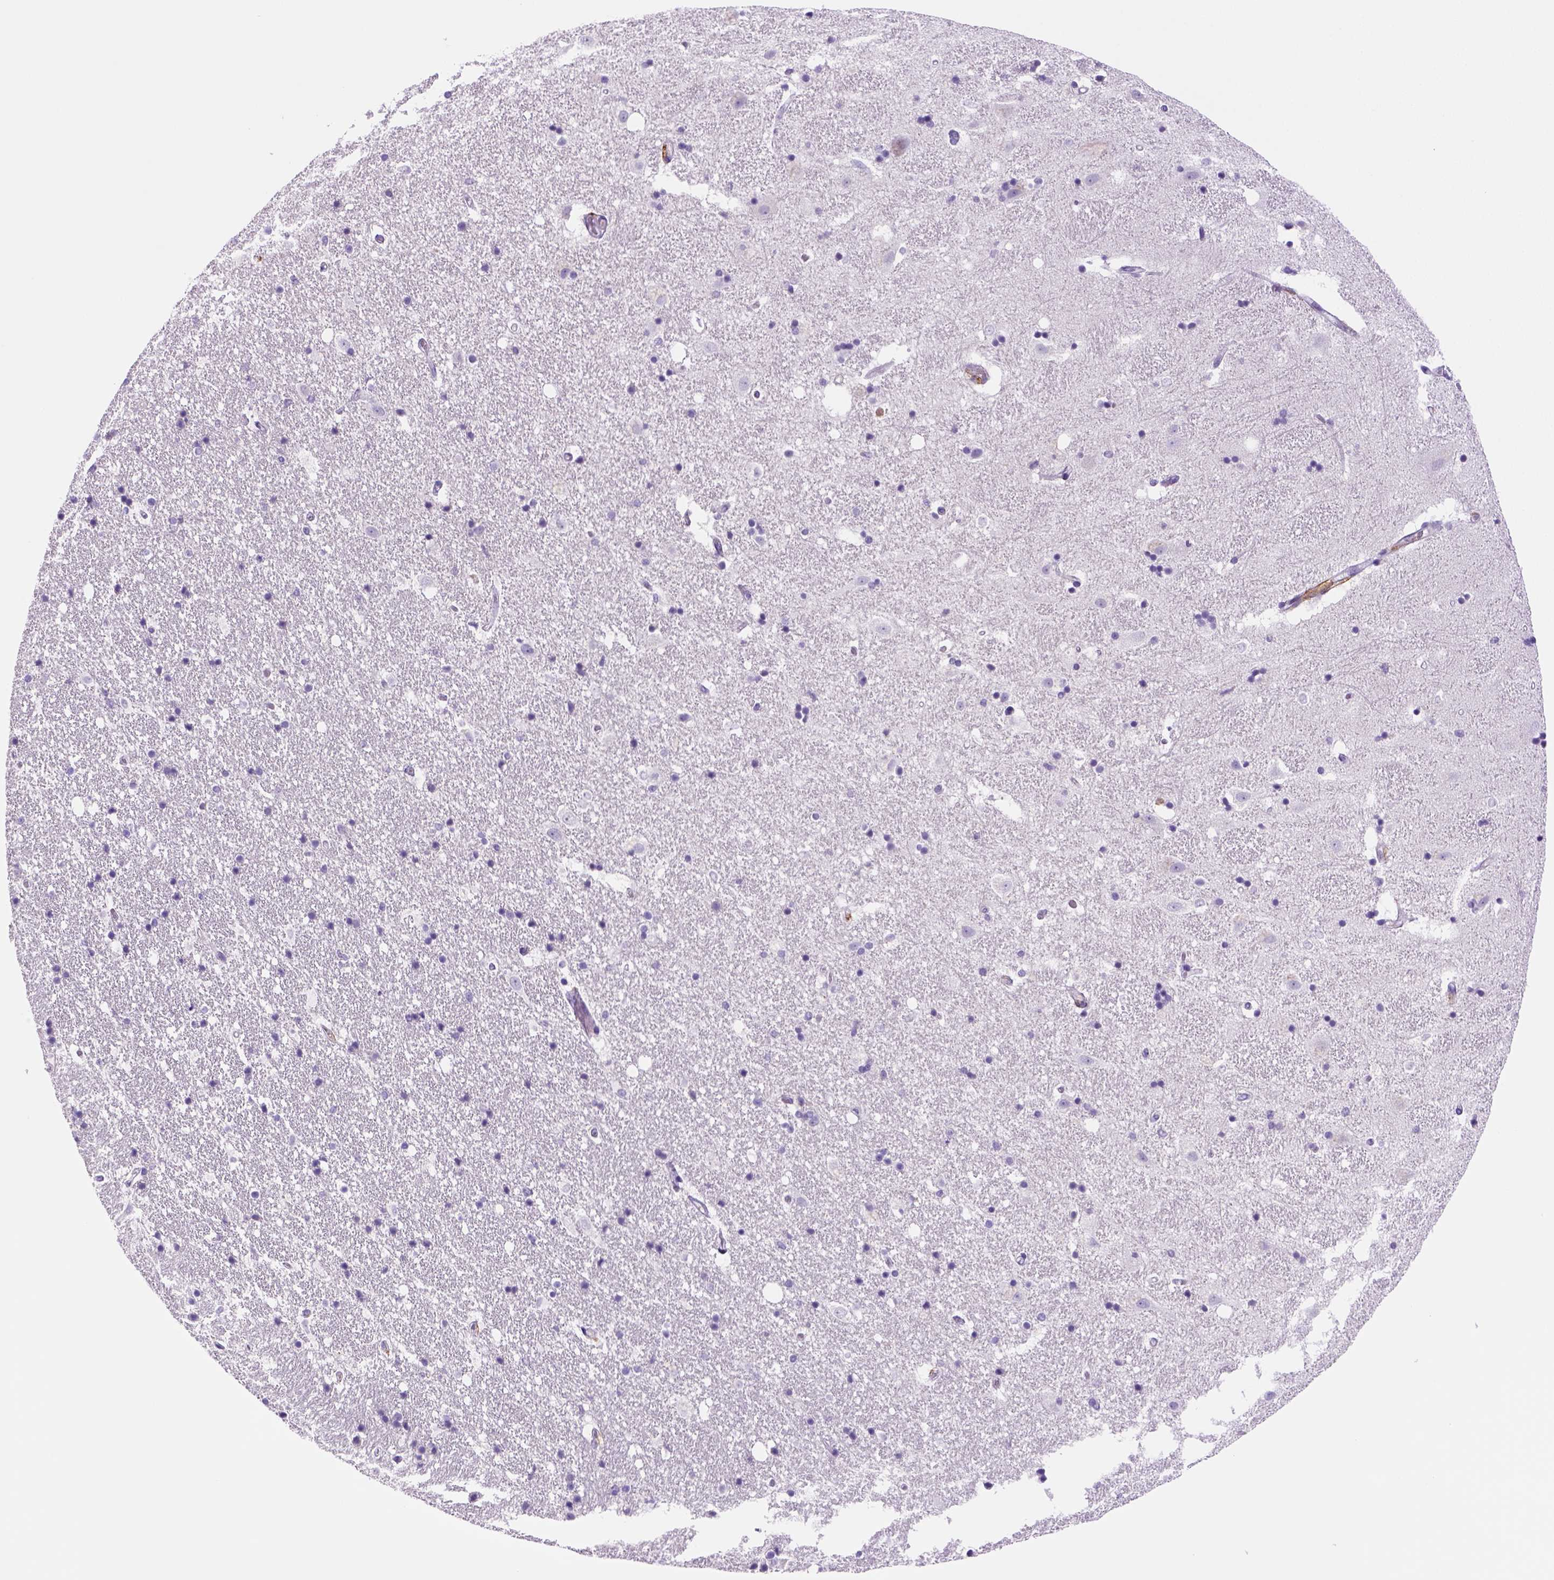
{"staining": {"intensity": "negative", "quantity": "none", "location": "none"}, "tissue": "hippocampus", "cell_type": "Glial cells", "image_type": "normal", "snomed": [{"axis": "morphology", "description": "Normal tissue, NOS"}, {"axis": "topography", "description": "Hippocampus"}], "caption": "This is an immunohistochemistry (IHC) photomicrograph of benign hippocampus. There is no staining in glial cells.", "gene": "CD14", "patient": {"sex": "male", "age": 49}}